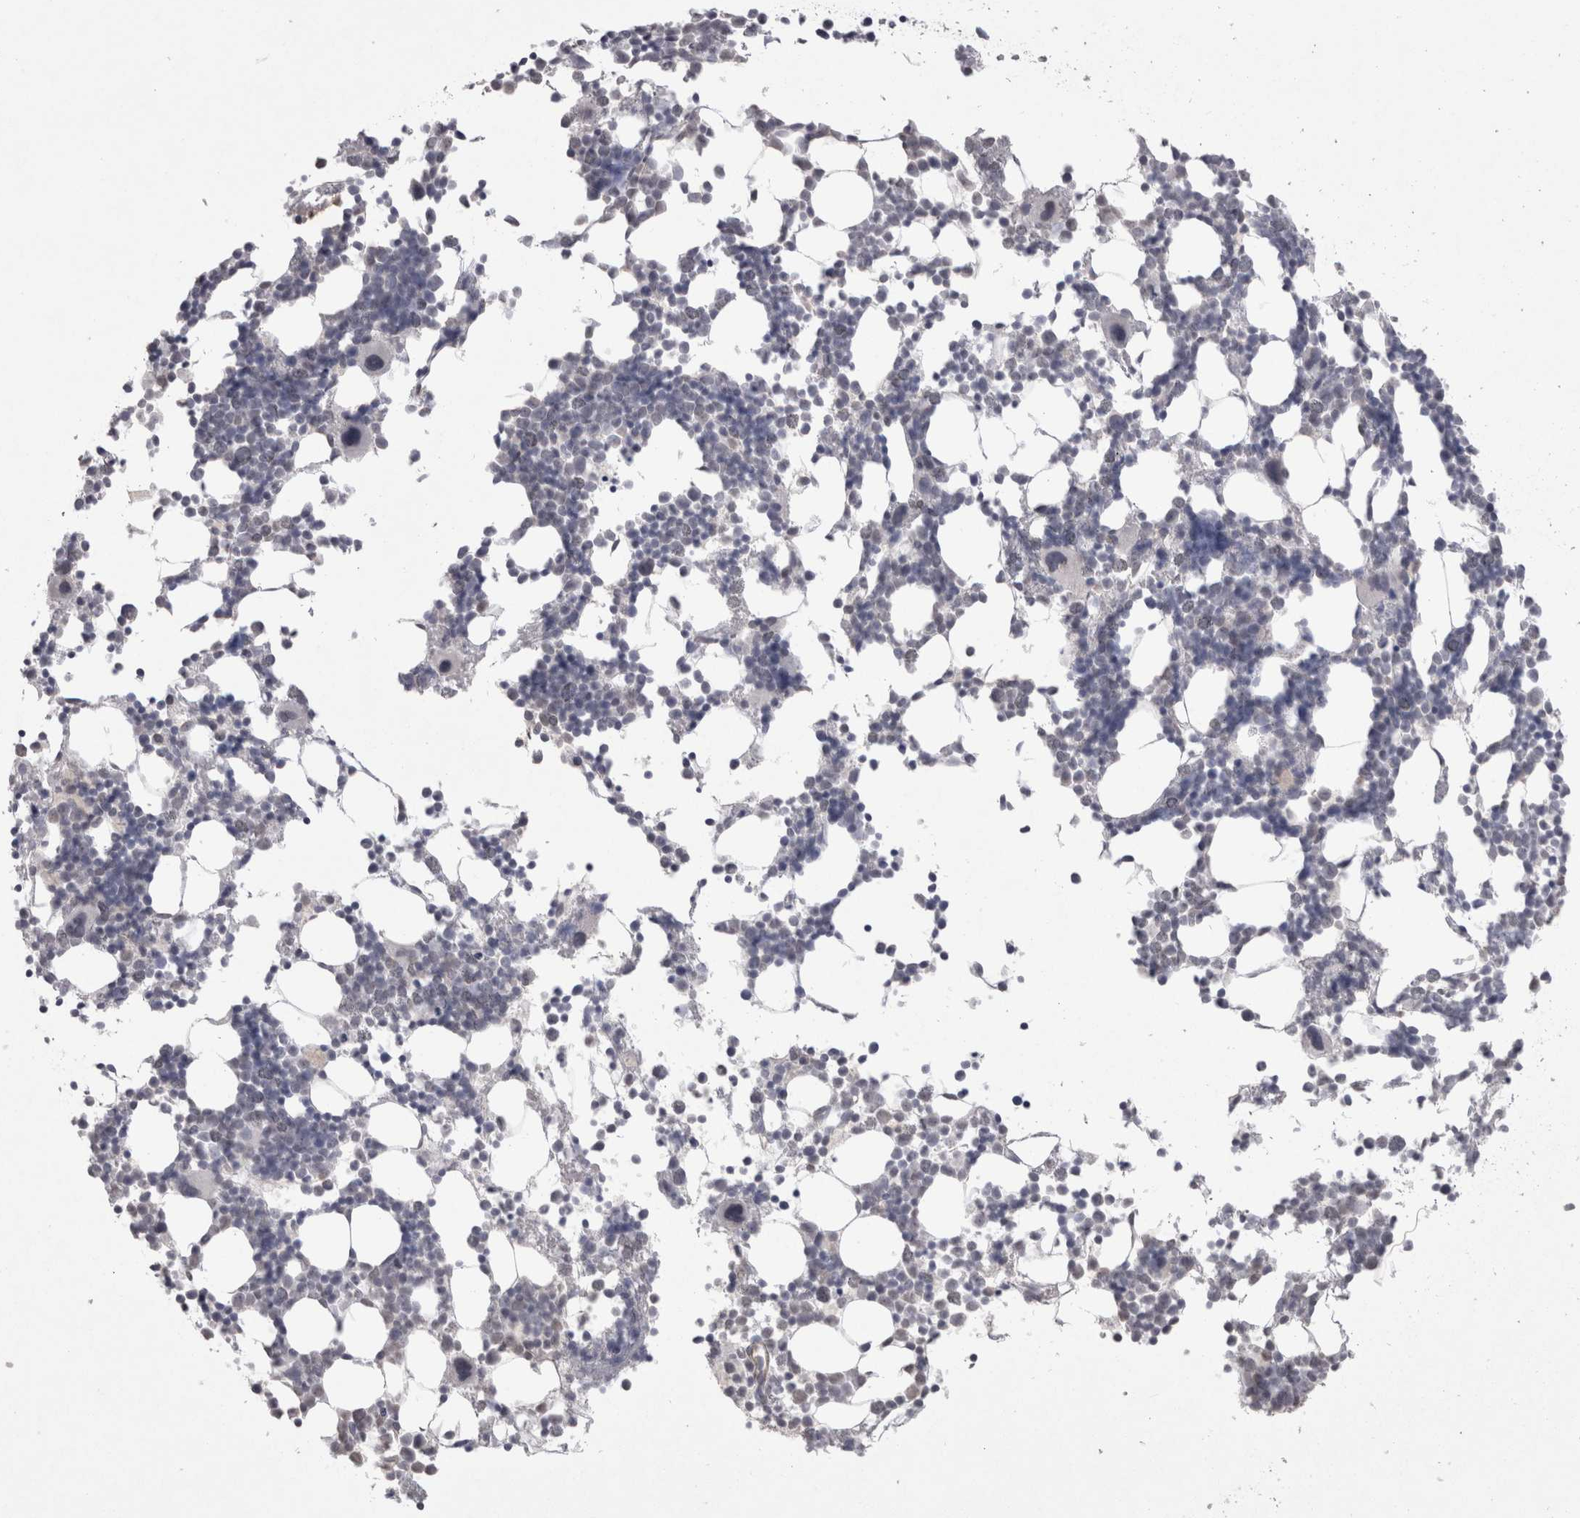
{"staining": {"intensity": "weak", "quantity": "<25%", "location": "nuclear"}, "tissue": "bone marrow", "cell_type": "Hematopoietic cells", "image_type": "normal", "snomed": [{"axis": "morphology", "description": "Normal tissue, NOS"}, {"axis": "morphology", "description": "Inflammation, NOS"}, {"axis": "topography", "description": "Bone marrow"}], "caption": "A micrograph of bone marrow stained for a protein shows no brown staining in hematopoietic cells.", "gene": "DDX4", "patient": {"sex": "male", "age": 21}}